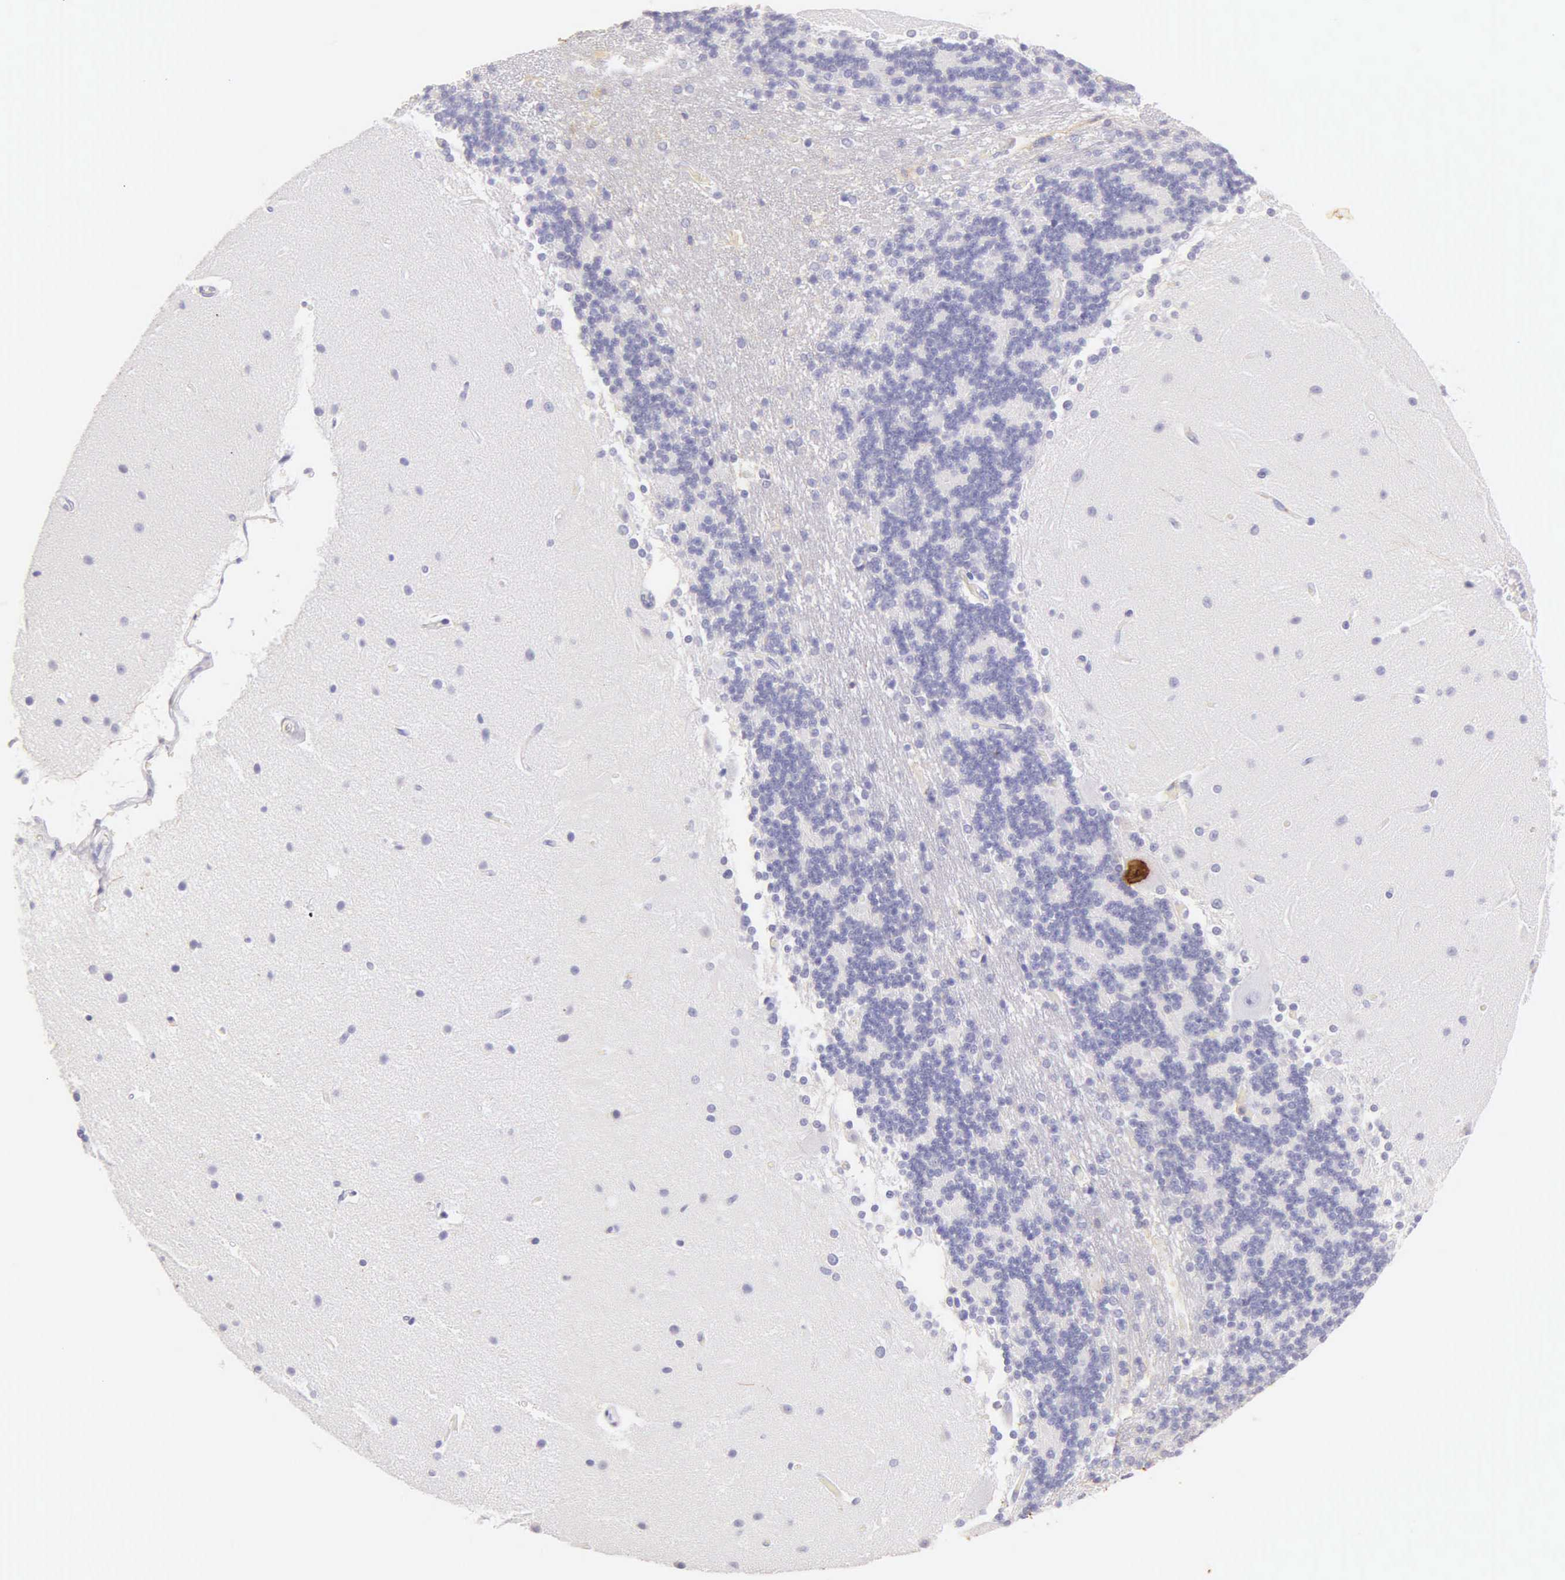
{"staining": {"intensity": "negative", "quantity": "none", "location": "none"}, "tissue": "cerebellum", "cell_type": "Cells in granular layer", "image_type": "normal", "snomed": [{"axis": "morphology", "description": "Normal tissue, NOS"}, {"axis": "topography", "description": "Cerebellum"}], "caption": "A photomicrograph of cerebellum stained for a protein reveals no brown staining in cells in granular layer. (Brightfield microscopy of DAB immunohistochemistry (IHC) at high magnification).", "gene": "KRT14", "patient": {"sex": "female", "age": 54}}